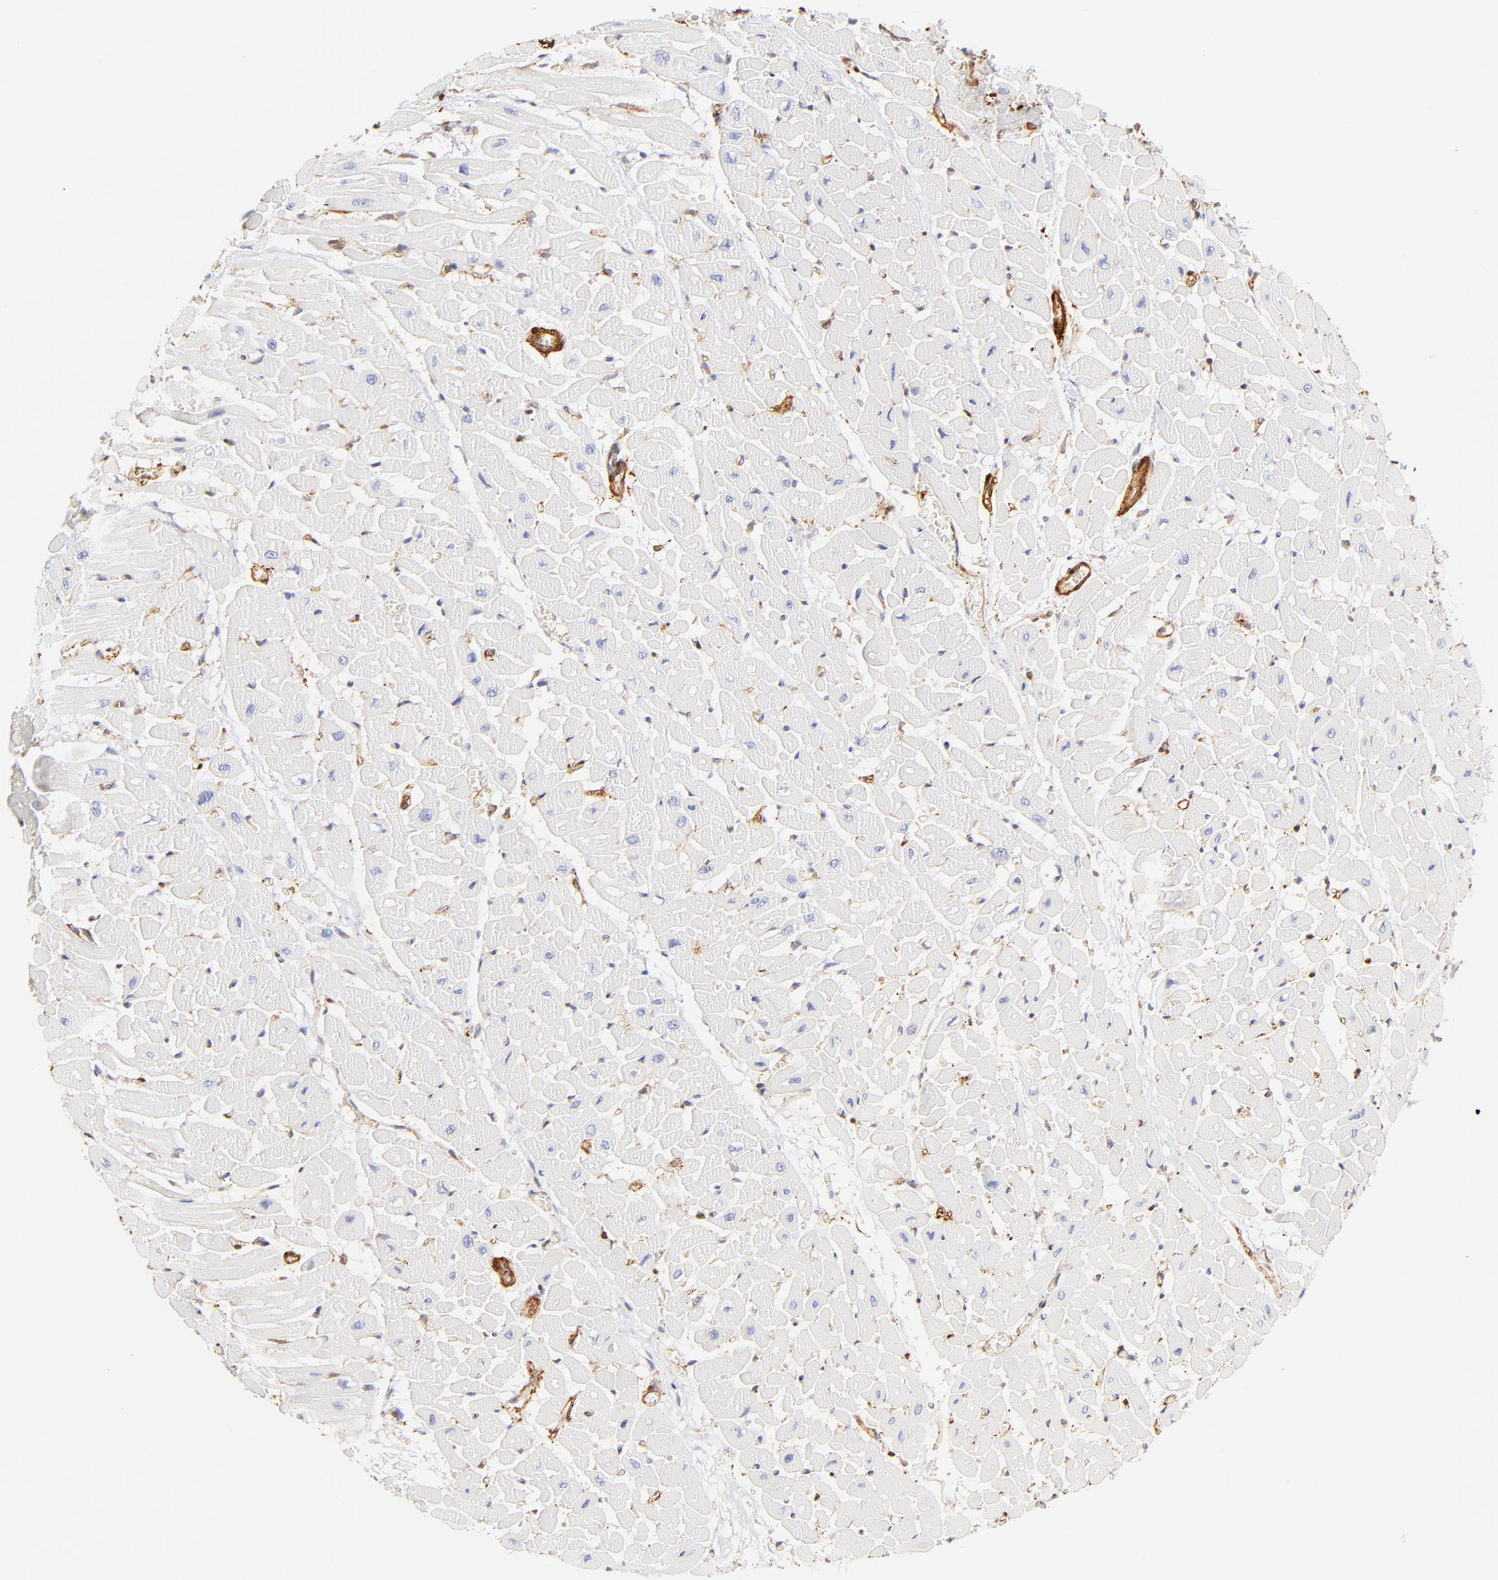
{"staining": {"intensity": "negative", "quantity": "none", "location": "none"}, "tissue": "heart muscle", "cell_type": "Cardiomyocytes", "image_type": "normal", "snomed": [{"axis": "morphology", "description": "Normal tissue, NOS"}, {"axis": "topography", "description": "Heart"}], "caption": "High magnification brightfield microscopy of benign heart muscle stained with DAB (brown) and counterstained with hematoxylin (blue): cardiomyocytes show no significant staining.", "gene": "FLNA", "patient": {"sex": "male", "age": 45}}